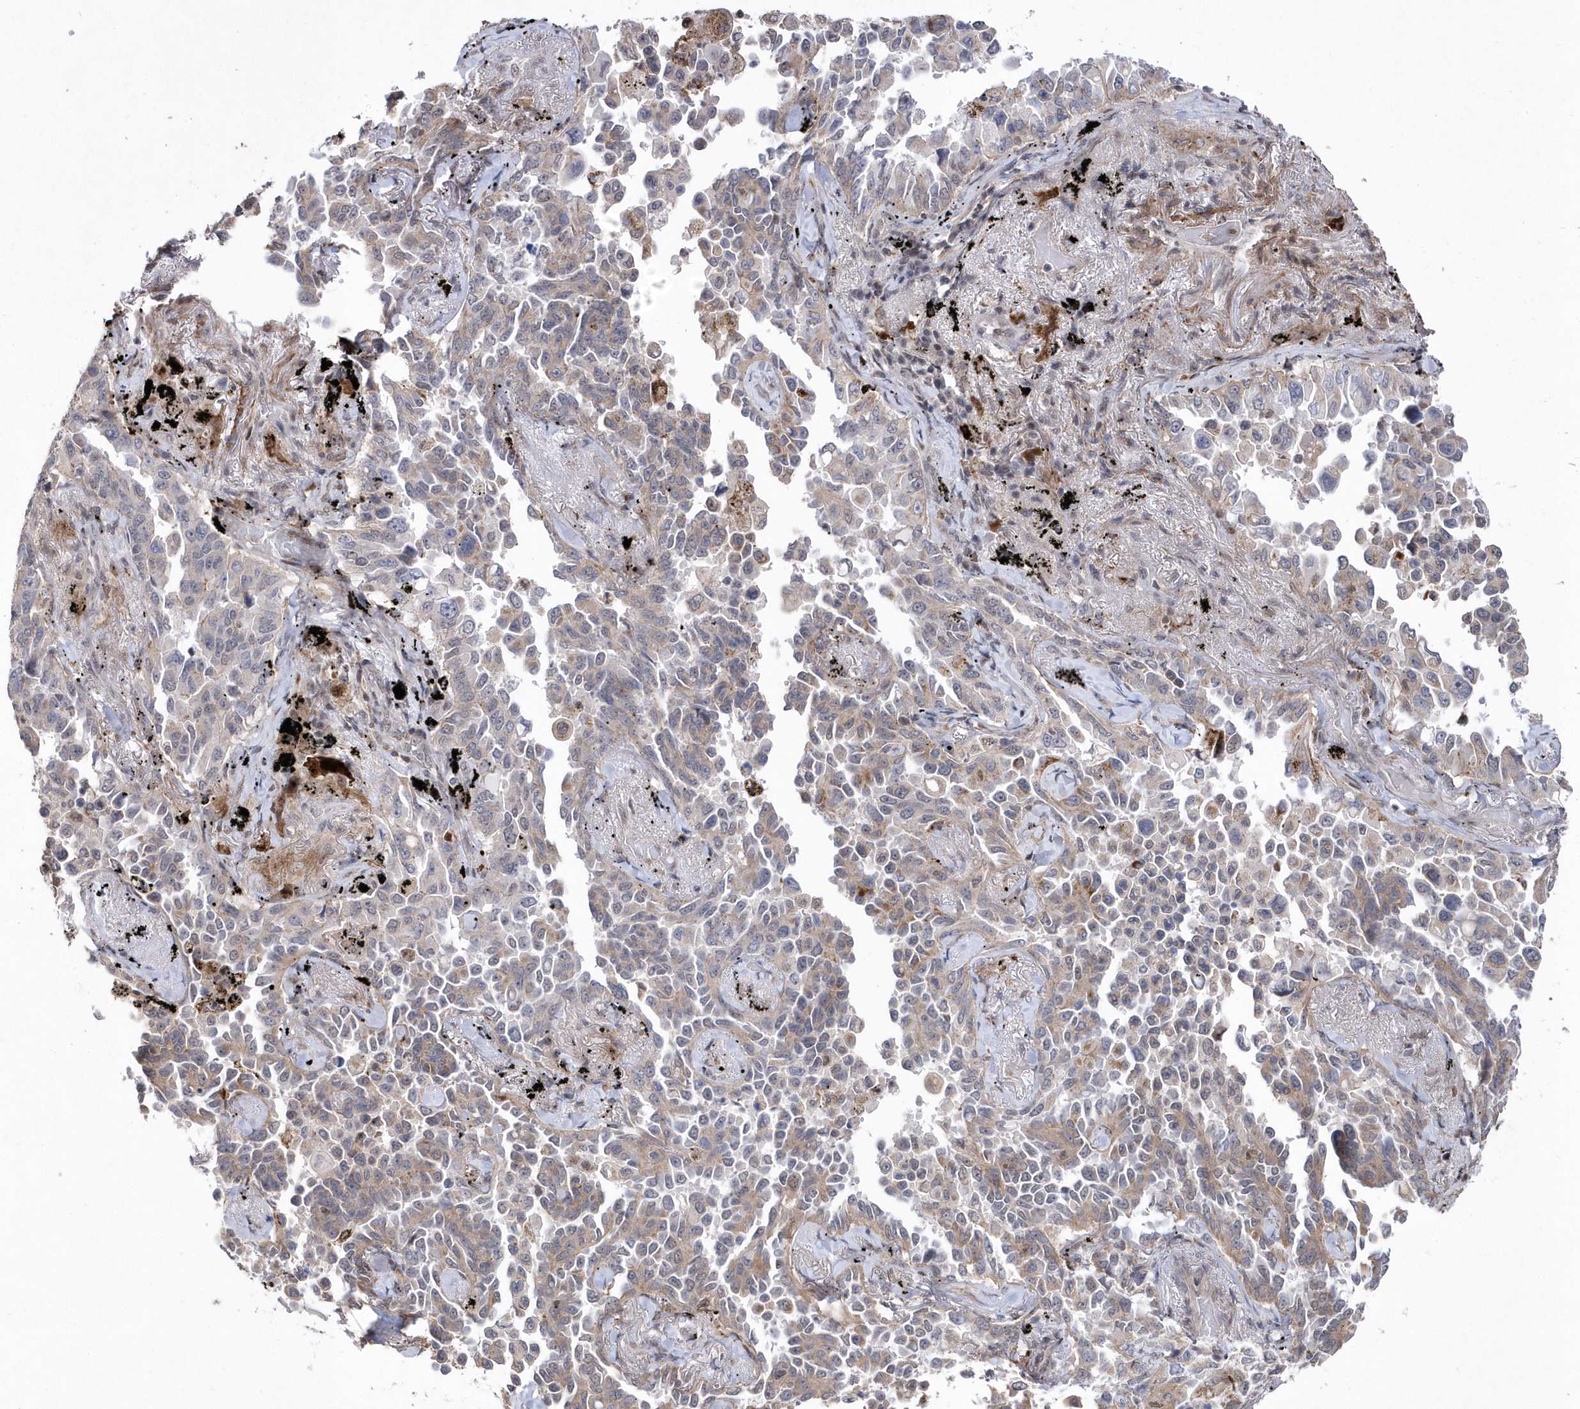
{"staining": {"intensity": "weak", "quantity": "25%-75%", "location": "cytoplasmic/membranous"}, "tissue": "lung cancer", "cell_type": "Tumor cells", "image_type": "cancer", "snomed": [{"axis": "morphology", "description": "Adenocarcinoma, NOS"}, {"axis": "topography", "description": "Lung"}], "caption": "This is a micrograph of IHC staining of lung cancer (adenocarcinoma), which shows weak staining in the cytoplasmic/membranous of tumor cells.", "gene": "BOD1L1", "patient": {"sex": "female", "age": 67}}